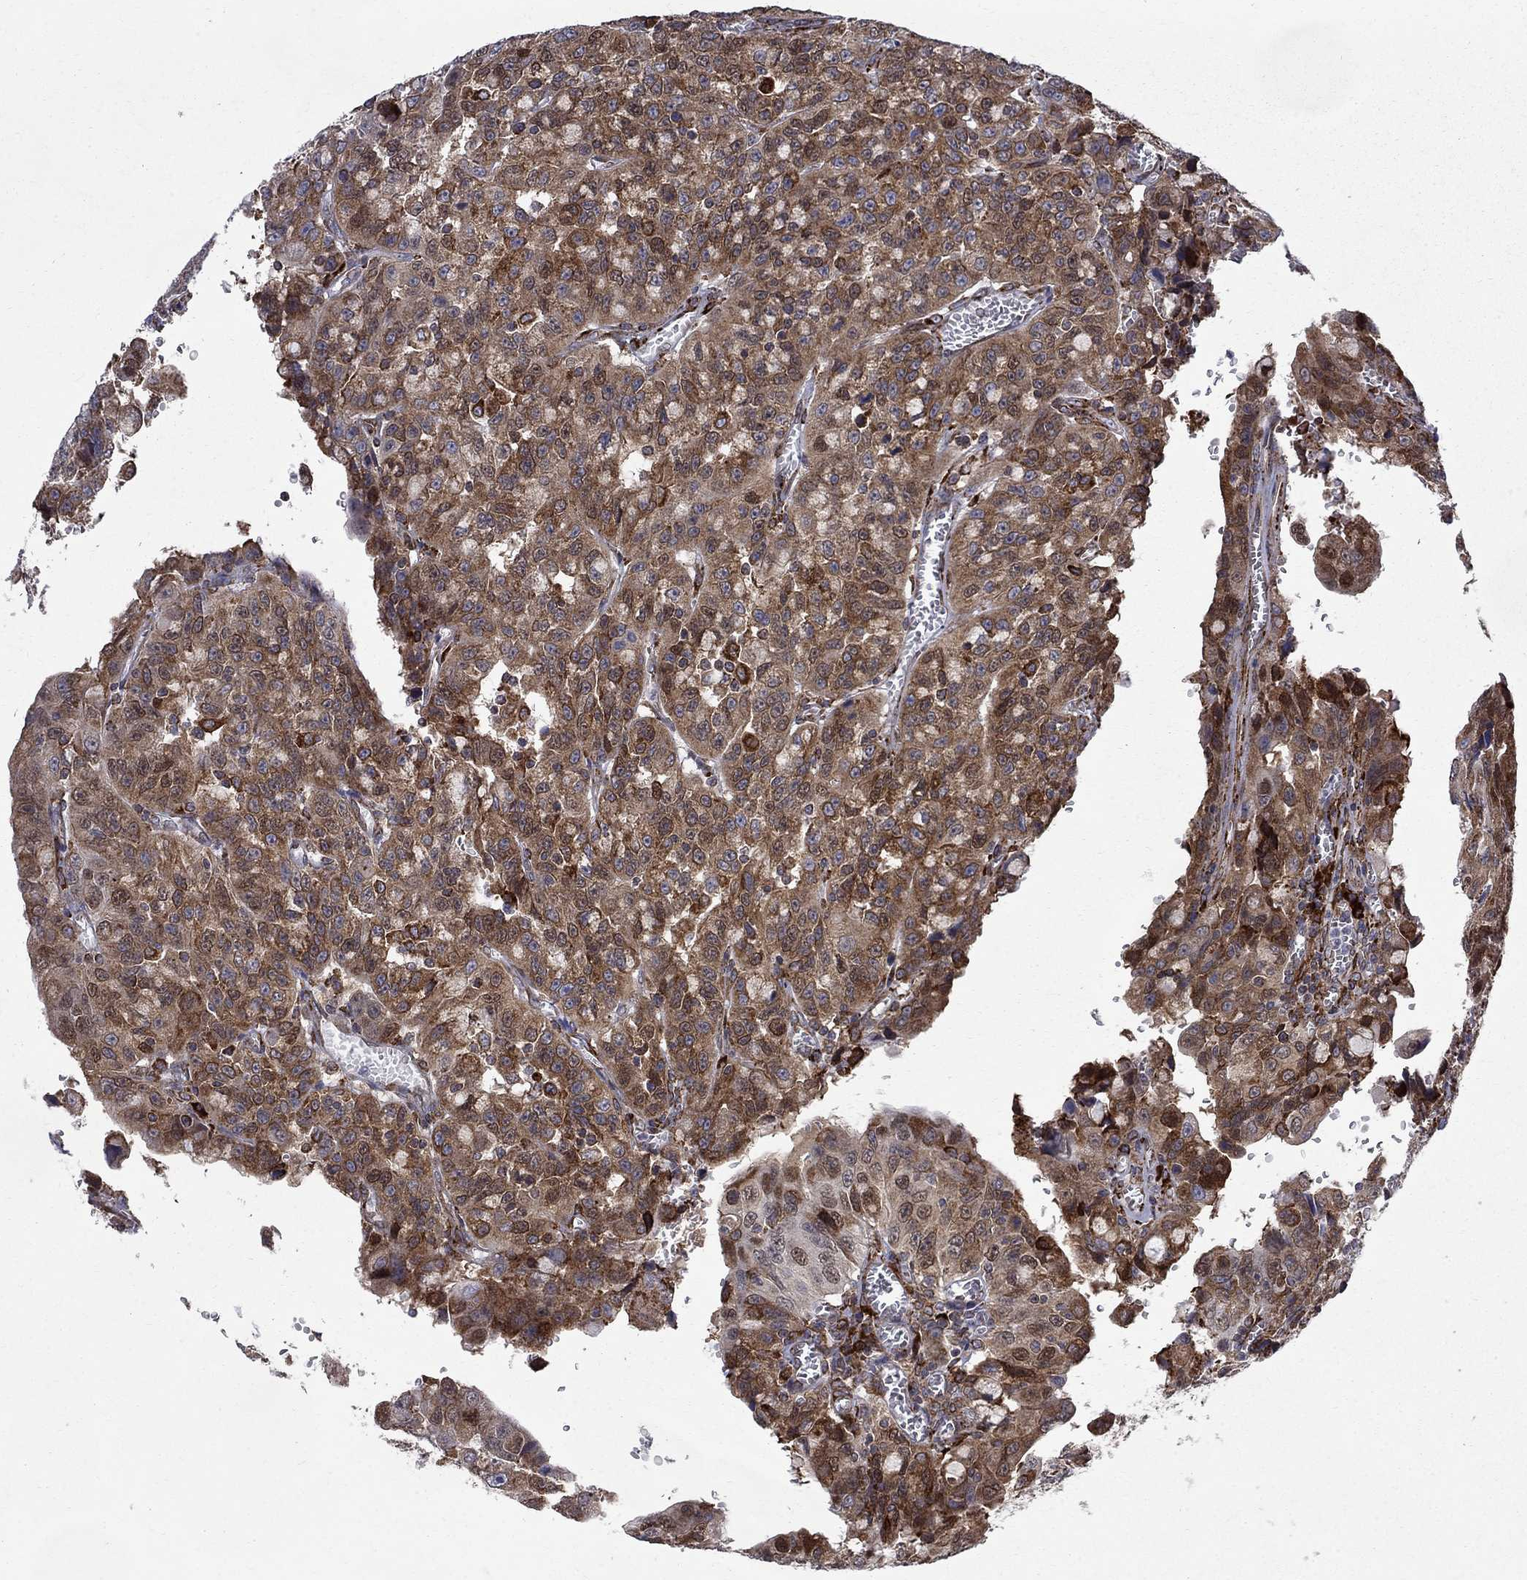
{"staining": {"intensity": "strong", "quantity": "25%-75%", "location": "cytoplasmic/membranous,nuclear"}, "tissue": "urothelial cancer", "cell_type": "Tumor cells", "image_type": "cancer", "snomed": [{"axis": "morphology", "description": "Urothelial carcinoma, NOS"}, {"axis": "morphology", "description": "Urothelial carcinoma, High grade"}, {"axis": "topography", "description": "Urinary bladder"}], "caption": "Immunohistochemistry (IHC) histopathology image of human urothelial cancer stained for a protein (brown), which reveals high levels of strong cytoplasmic/membranous and nuclear staining in approximately 25%-75% of tumor cells.", "gene": "CAB39L", "patient": {"sex": "female", "age": 73}}